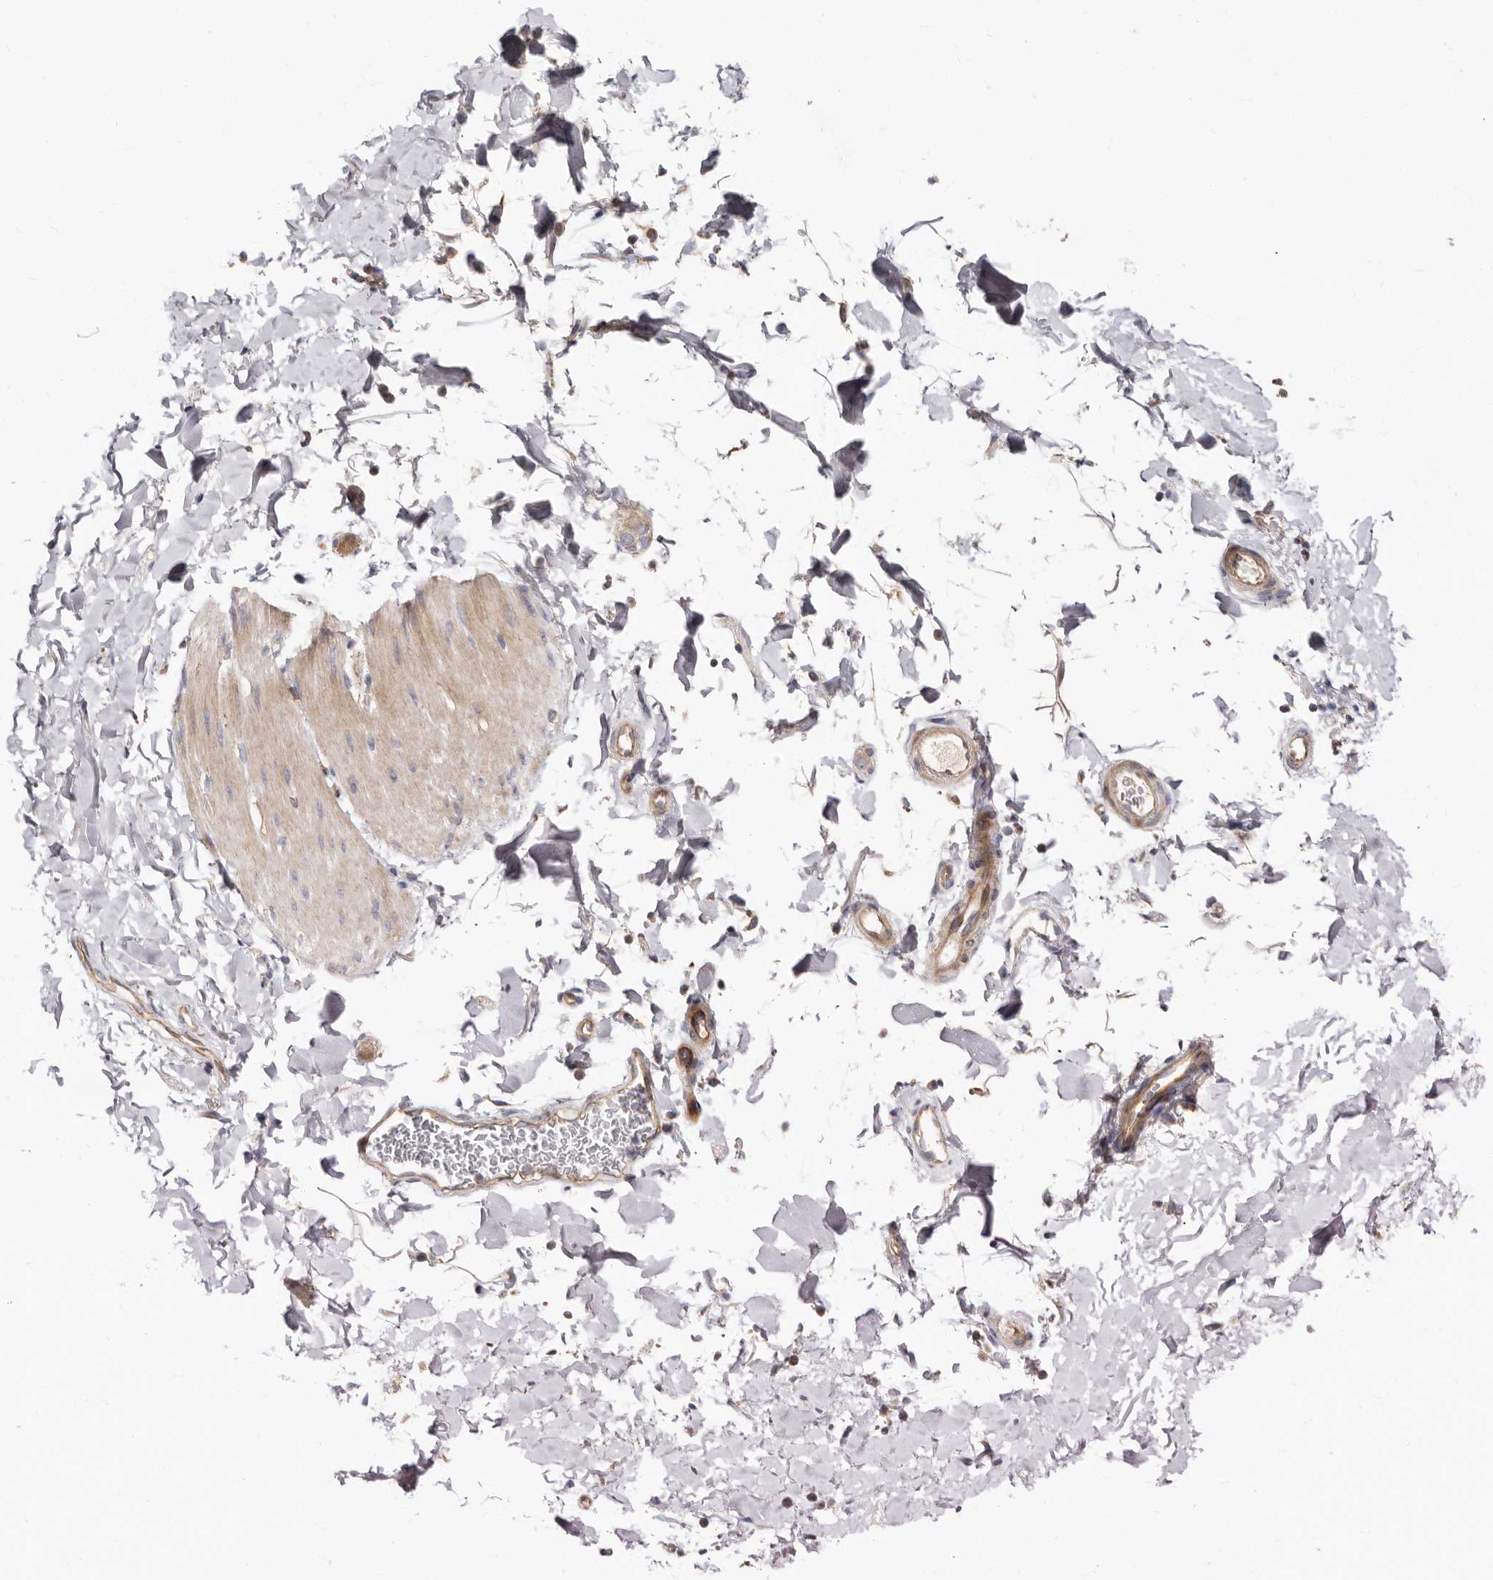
{"staining": {"intensity": "weak", "quantity": "25%-75%", "location": "cytoplasmic/membranous"}, "tissue": "smooth muscle", "cell_type": "Smooth muscle cells", "image_type": "normal", "snomed": [{"axis": "morphology", "description": "Normal tissue, NOS"}, {"axis": "topography", "description": "Smooth muscle"}, {"axis": "topography", "description": "Small intestine"}], "caption": "A brown stain labels weak cytoplasmic/membranous staining of a protein in smooth muscle cells of benign smooth muscle. The protein of interest is shown in brown color, while the nuclei are stained blue.", "gene": "BAIAP2L1", "patient": {"sex": "female", "age": 84}}